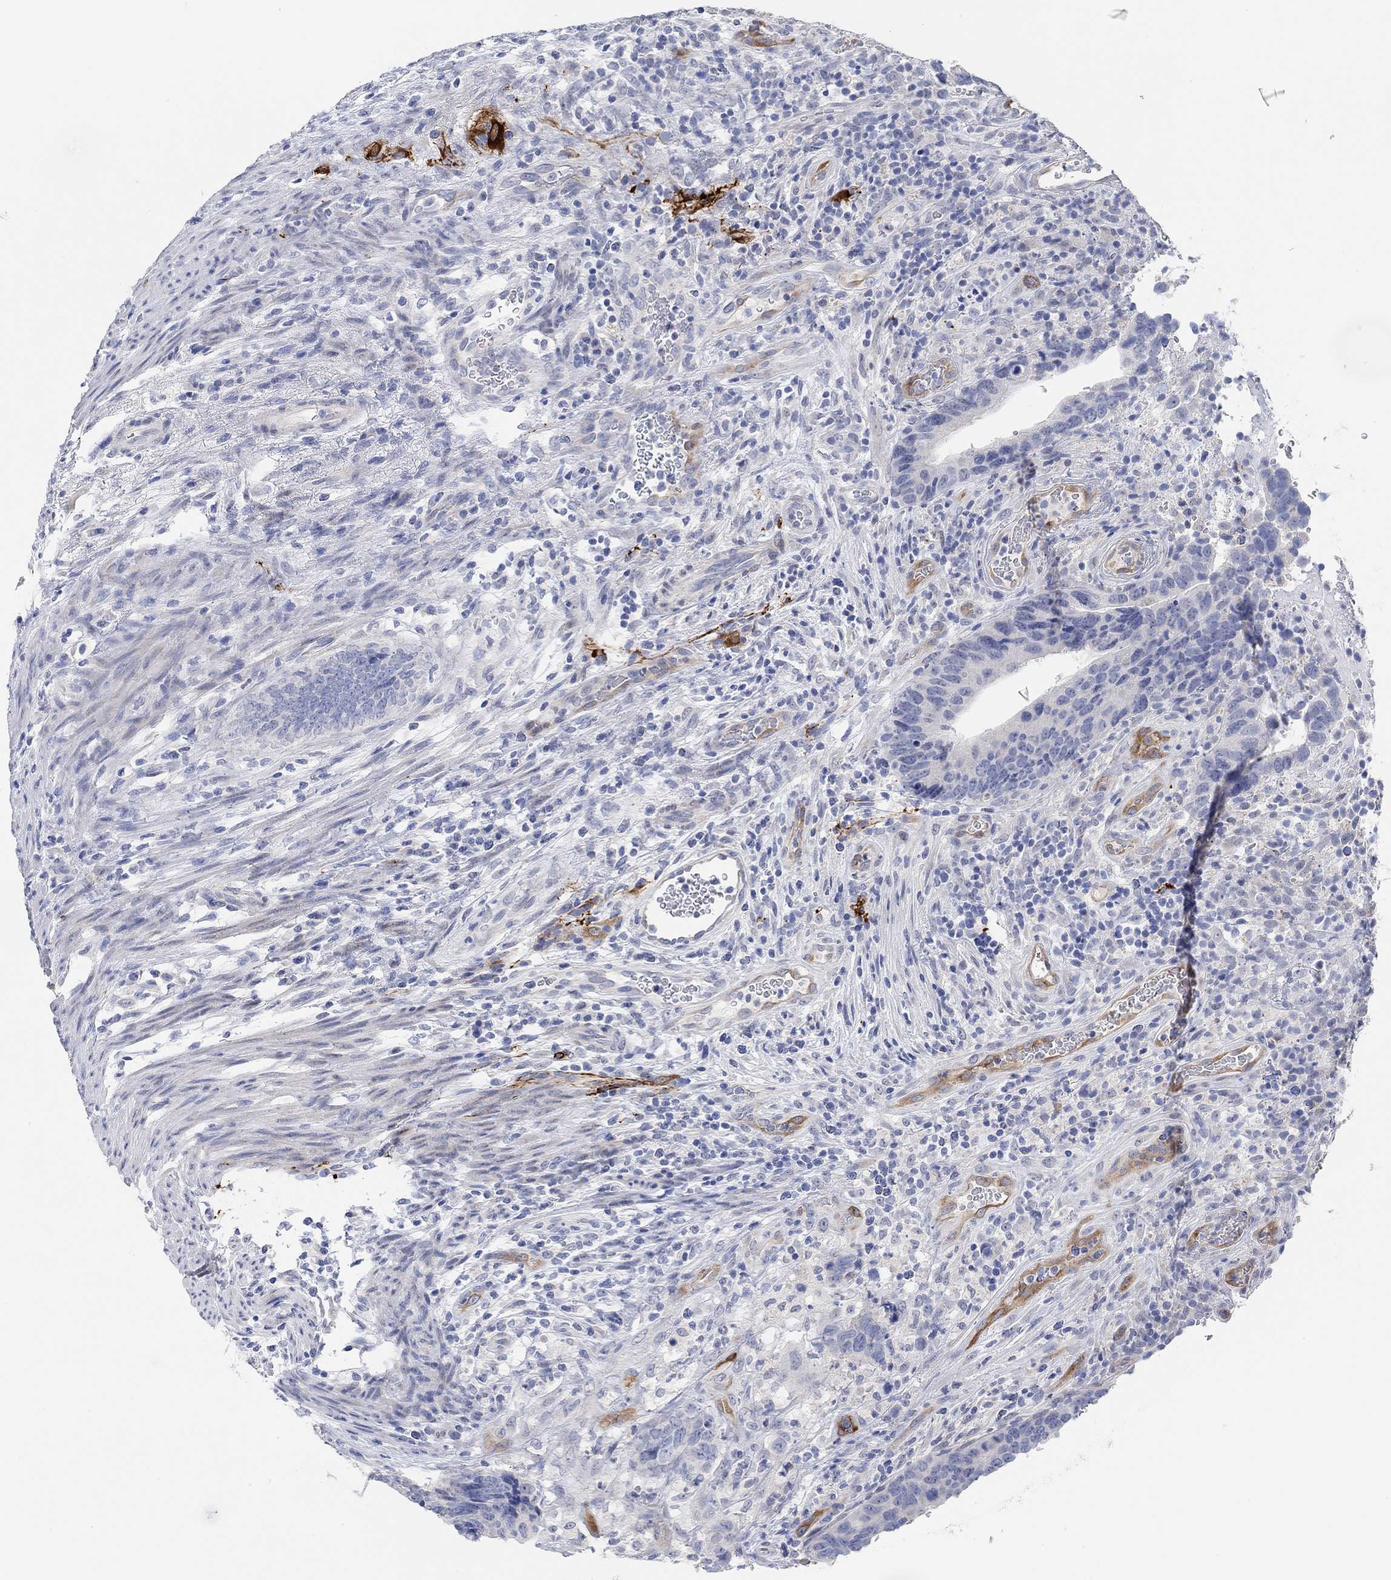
{"staining": {"intensity": "negative", "quantity": "none", "location": "none"}, "tissue": "colorectal cancer", "cell_type": "Tumor cells", "image_type": "cancer", "snomed": [{"axis": "morphology", "description": "Adenocarcinoma, NOS"}, {"axis": "topography", "description": "Colon"}], "caption": "Immunohistochemical staining of colorectal cancer (adenocarcinoma) exhibits no significant expression in tumor cells.", "gene": "VAT1L", "patient": {"sex": "female", "age": 56}}